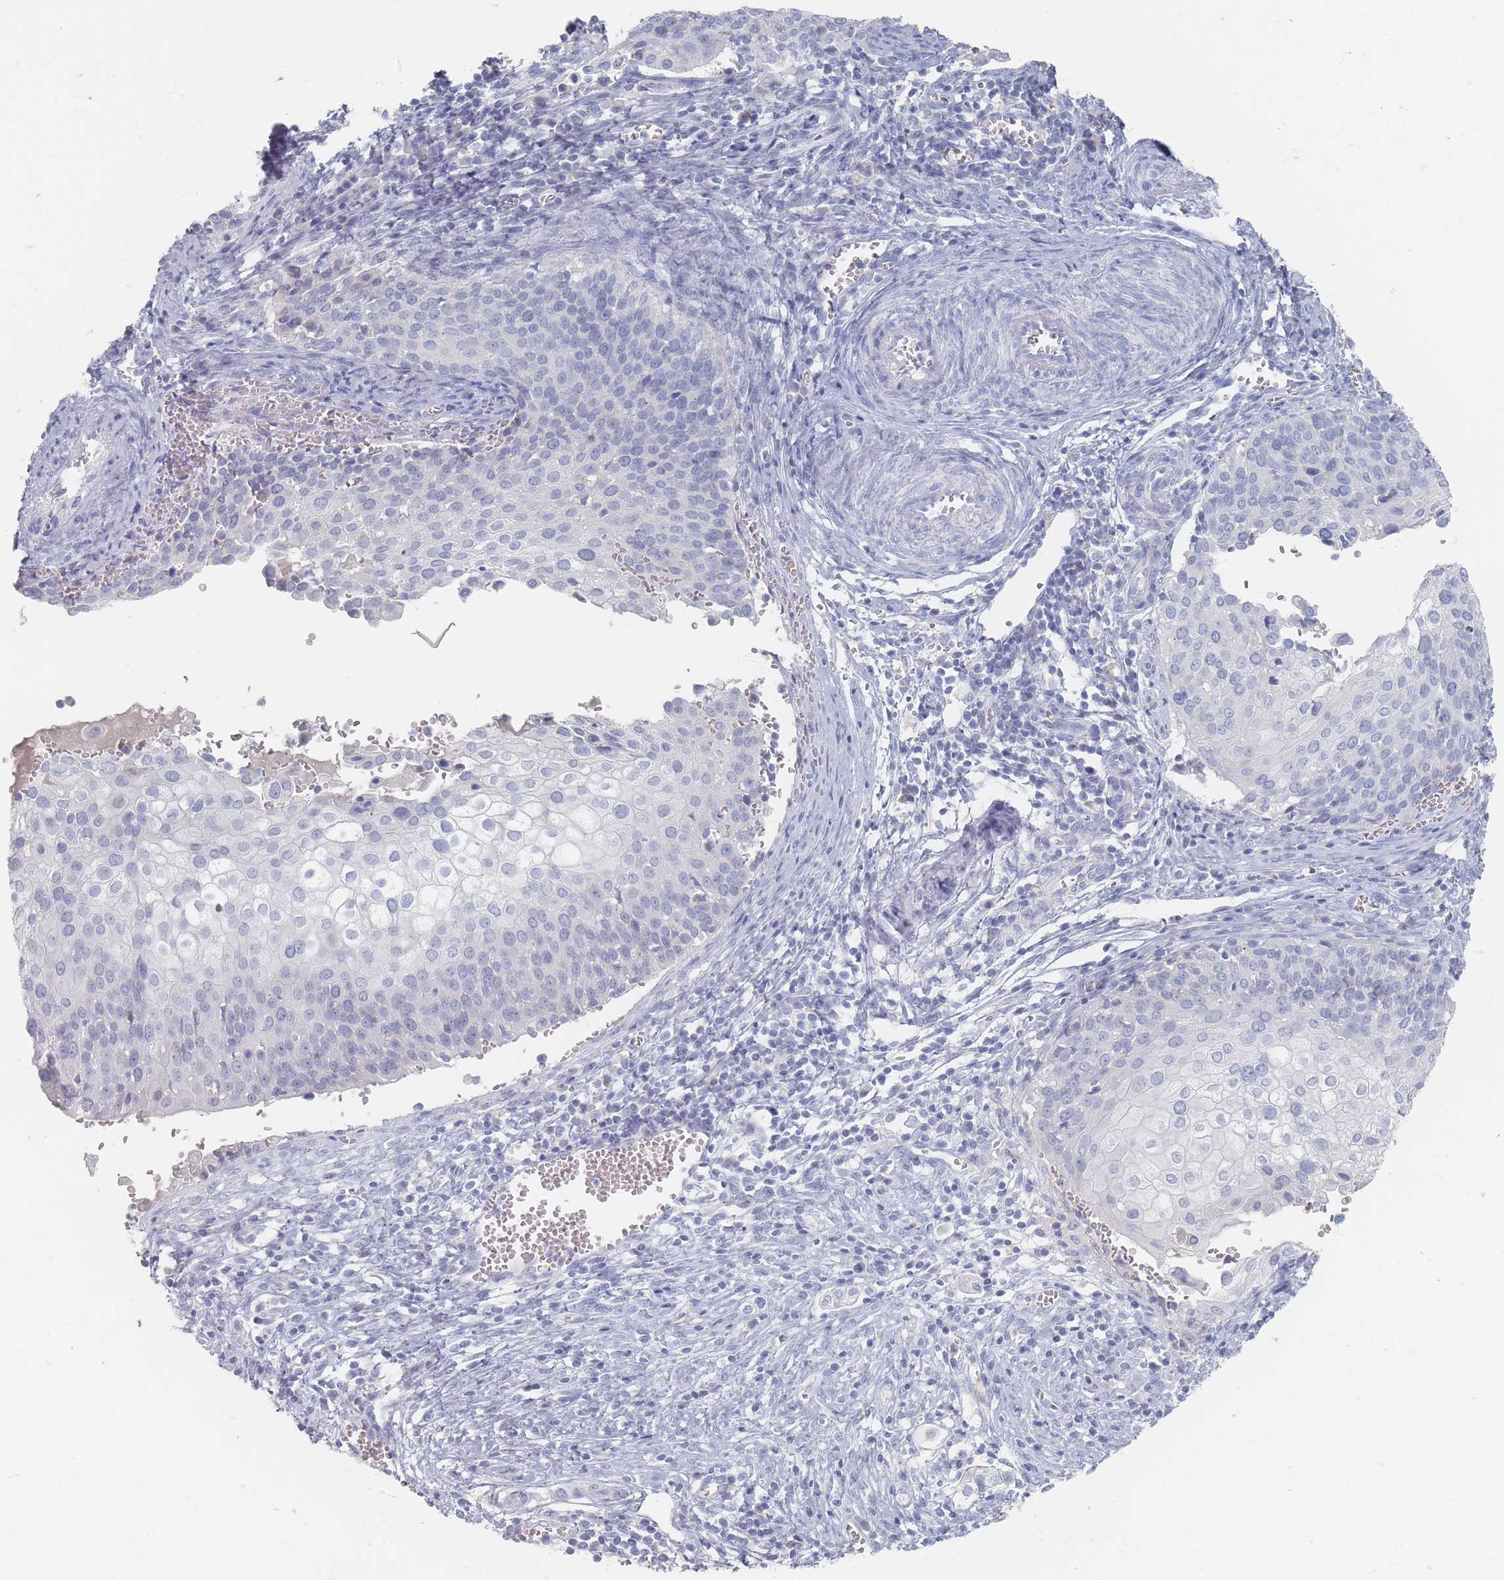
{"staining": {"intensity": "negative", "quantity": "none", "location": "none"}, "tissue": "cervical cancer", "cell_type": "Tumor cells", "image_type": "cancer", "snomed": [{"axis": "morphology", "description": "Squamous cell carcinoma, NOS"}, {"axis": "topography", "description": "Cervix"}], "caption": "Cervical cancer (squamous cell carcinoma) was stained to show a protein in brown. There is no significant staining in tumor cells.", "gene": "HELZ2", "patient": {"sex": "female", "age": 44}}